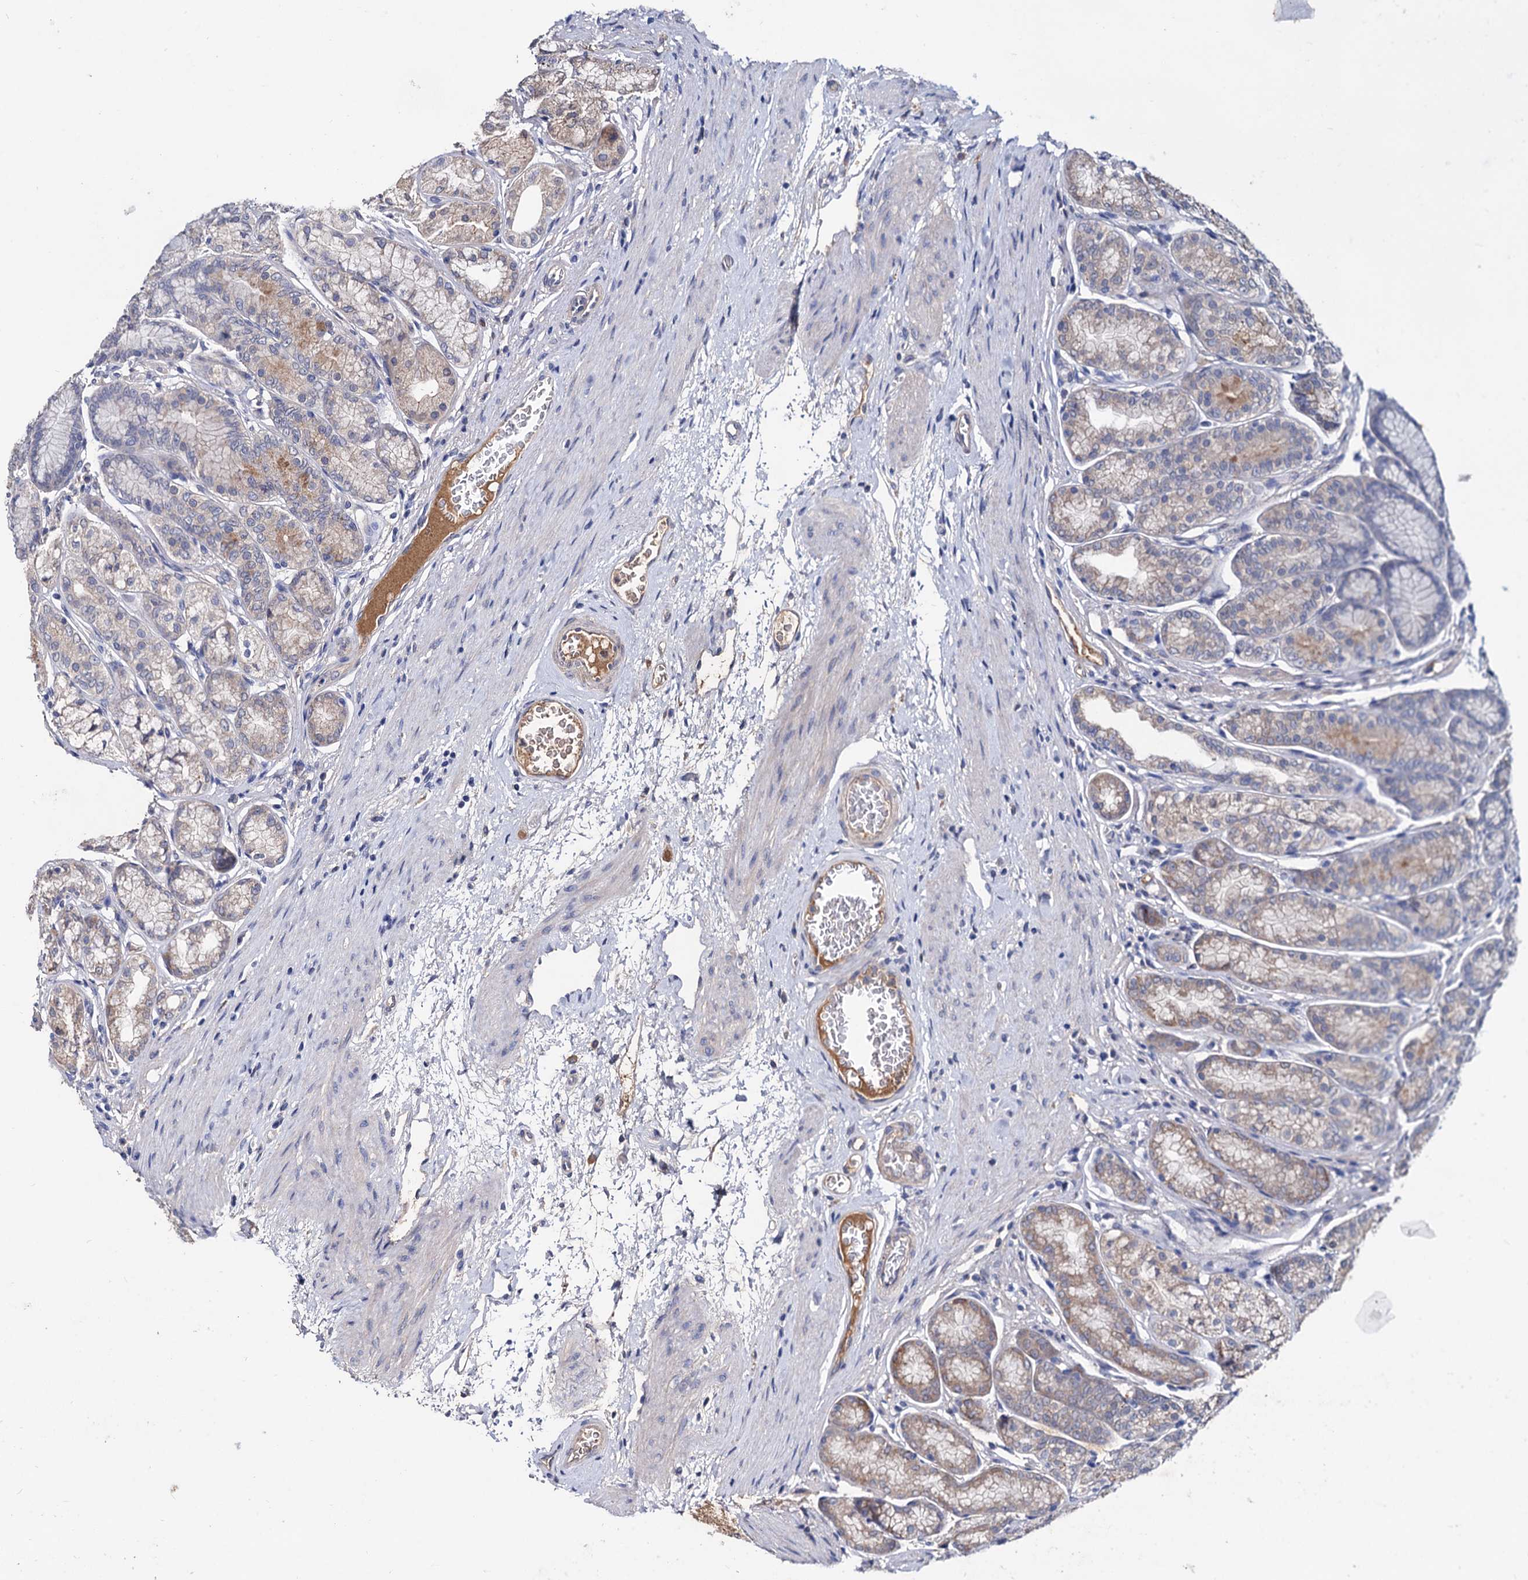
{"staining": {"intensity": "weak", "quantity": "<25%", "location": "cytoplasmic/membranous"}, "tissue": "stomach", "cell_type": "Glandular cells", "image_type": "normal", "snomed": [{"axis": "morphology", "description": "Normal tissue, NOS"}, {"axis": "morphology", "description": "Adenocarcinoma, NOS"}, {"axis": "morphology", "description": "Adenocarcinoma, High grade"}, {"axis": "topography", "description": "Stomach, upper"}, {"axis": "topography", "description": "Stomach"}], "caption": "Stomach was stained to show a protein in brown. There is no significant staining in glandular cells.", "gene": "NPAS4", "patient": {"sex": "female", "age": 65}}